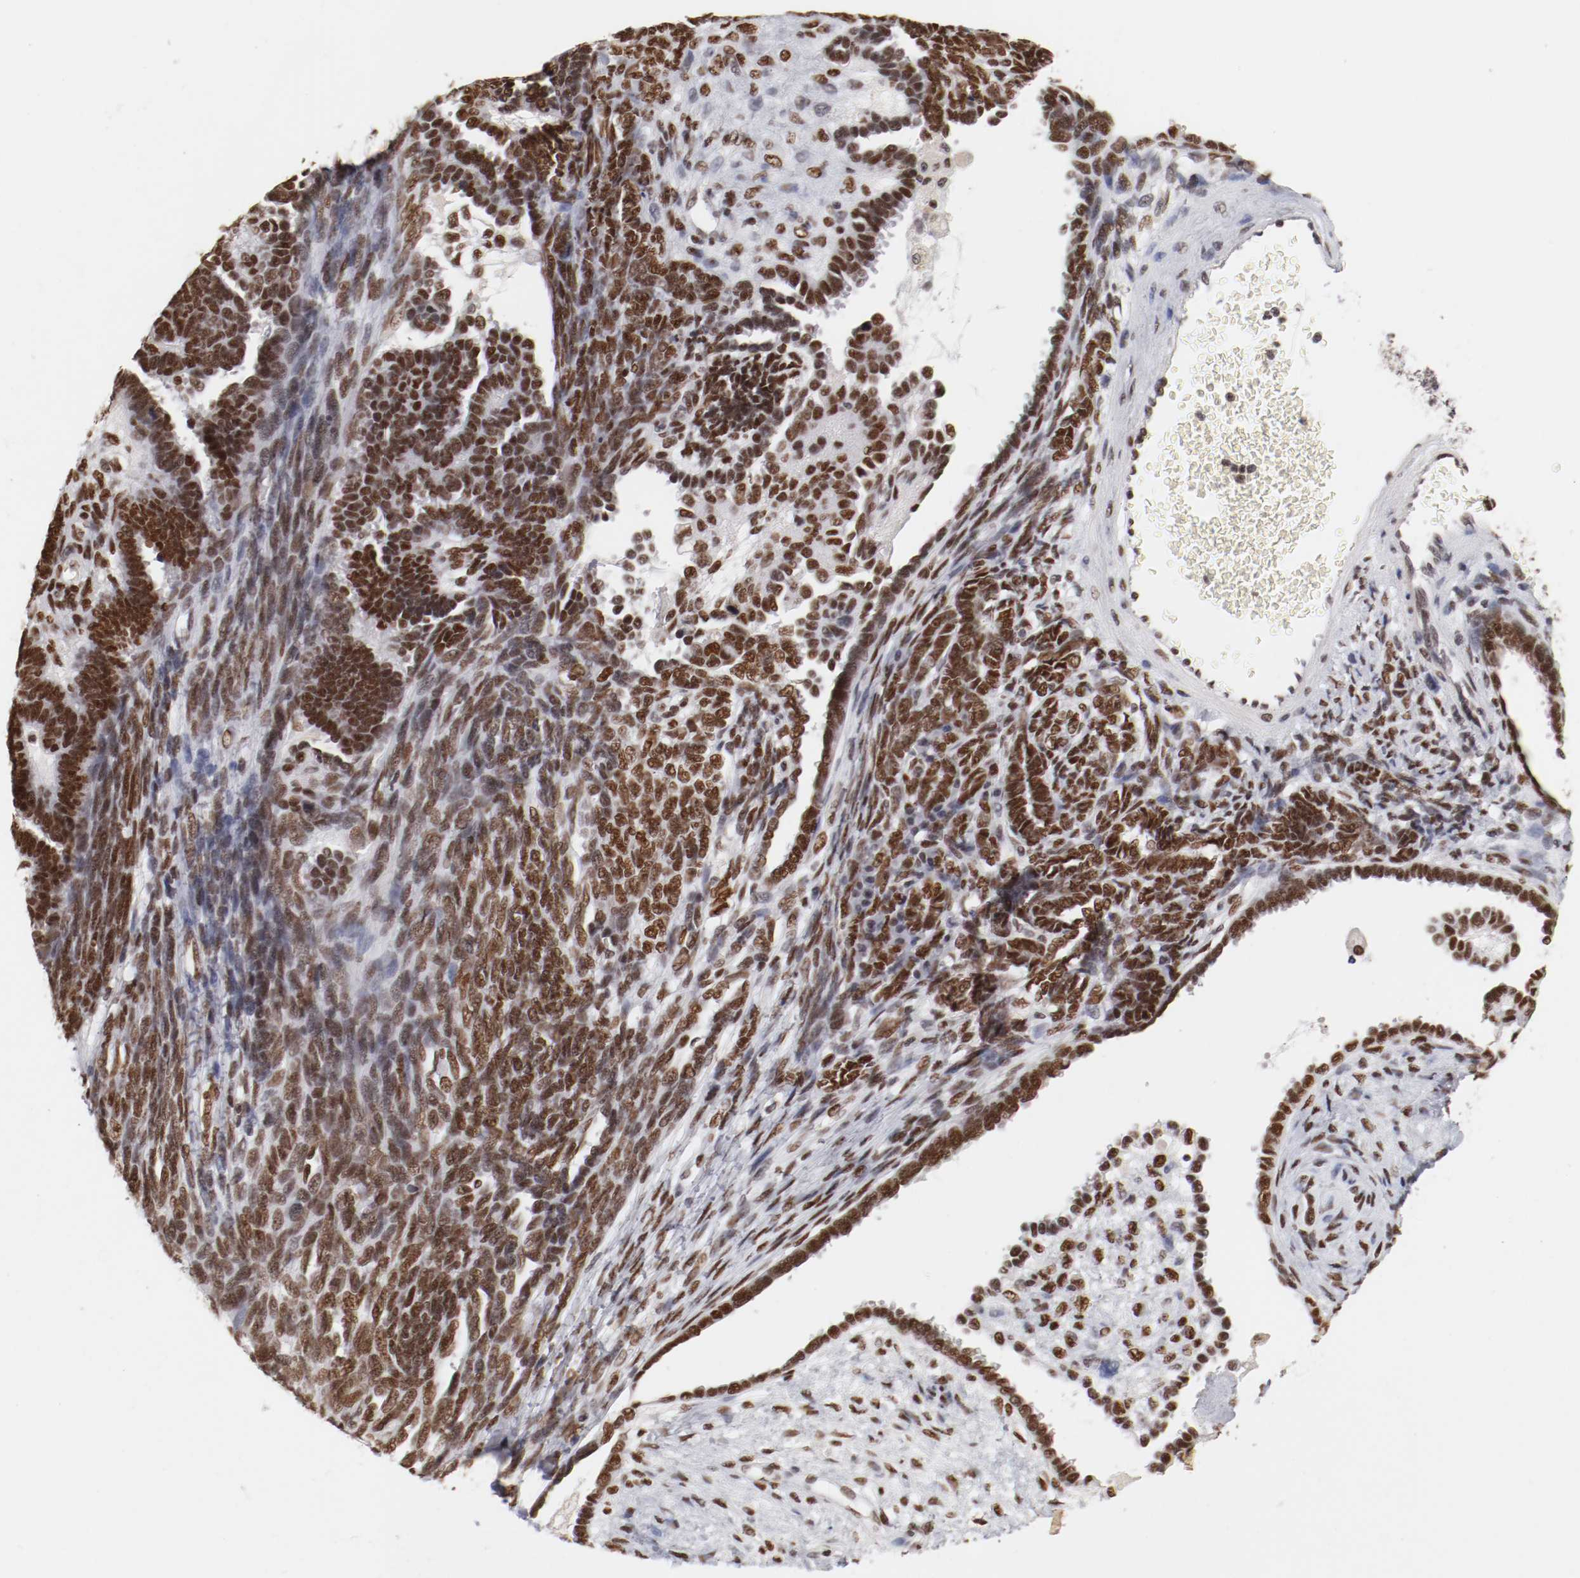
{"staining": {"intensity": "strong", "quantity": ">75%", "location": "nuclear"}, "tissue": "endometrial cancer", "cell_type": "Tumor cells", "image_type": "cancer", "snomed": [{"axis": "morphology", "description": "Neoplasm, malignant, NOS"}, {"axis": "topography", "description": "Endometrium"}], "caption": "Endometrial cancer stained with DAB IHC shows high levels of strong nuclear expression in about >75% of tumor cells.", "gene": "TP53BP1", "patient": {"sex": "female", "age": 74}}